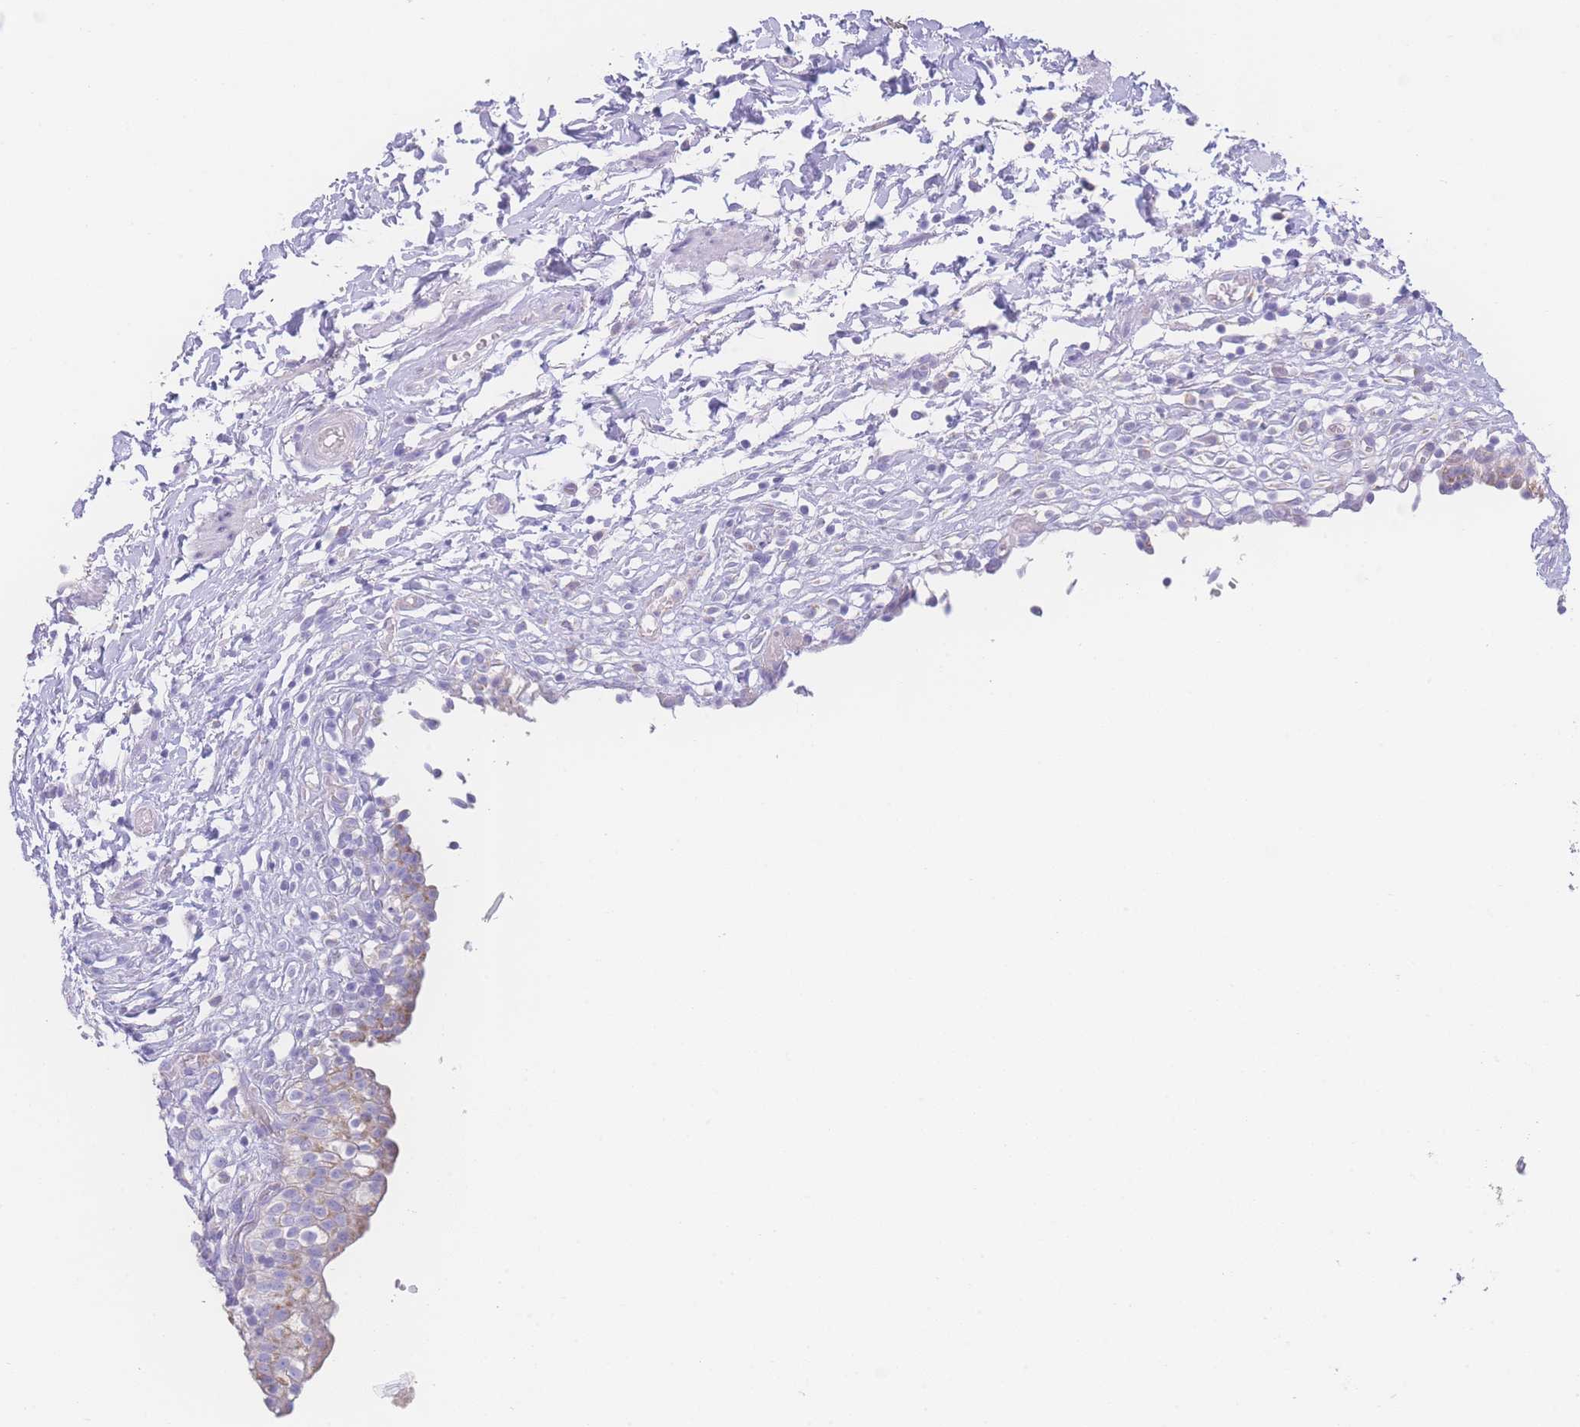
{"staining": {"intensity": "weak", "quantity": "<25%", "location": "cytoplasmic/membranous"}, "tissue": "urinary bladder", "cell_type": "Urothelial cells", "image_type": "normal", "snomed": [{"axis": "morphology", "description": "Normal tissue, NOS"}, {"axis": "topography", "description": "Urinary bladder"}, {"axis": "topography", "description": "Peripheral nerve tissue"}], "caption": "Micrograph shows no protein staining in urothelial cells of normal urinary bladder.", "gene": "NBEAL1", "patient": {"sex": "male", "age": 55}}